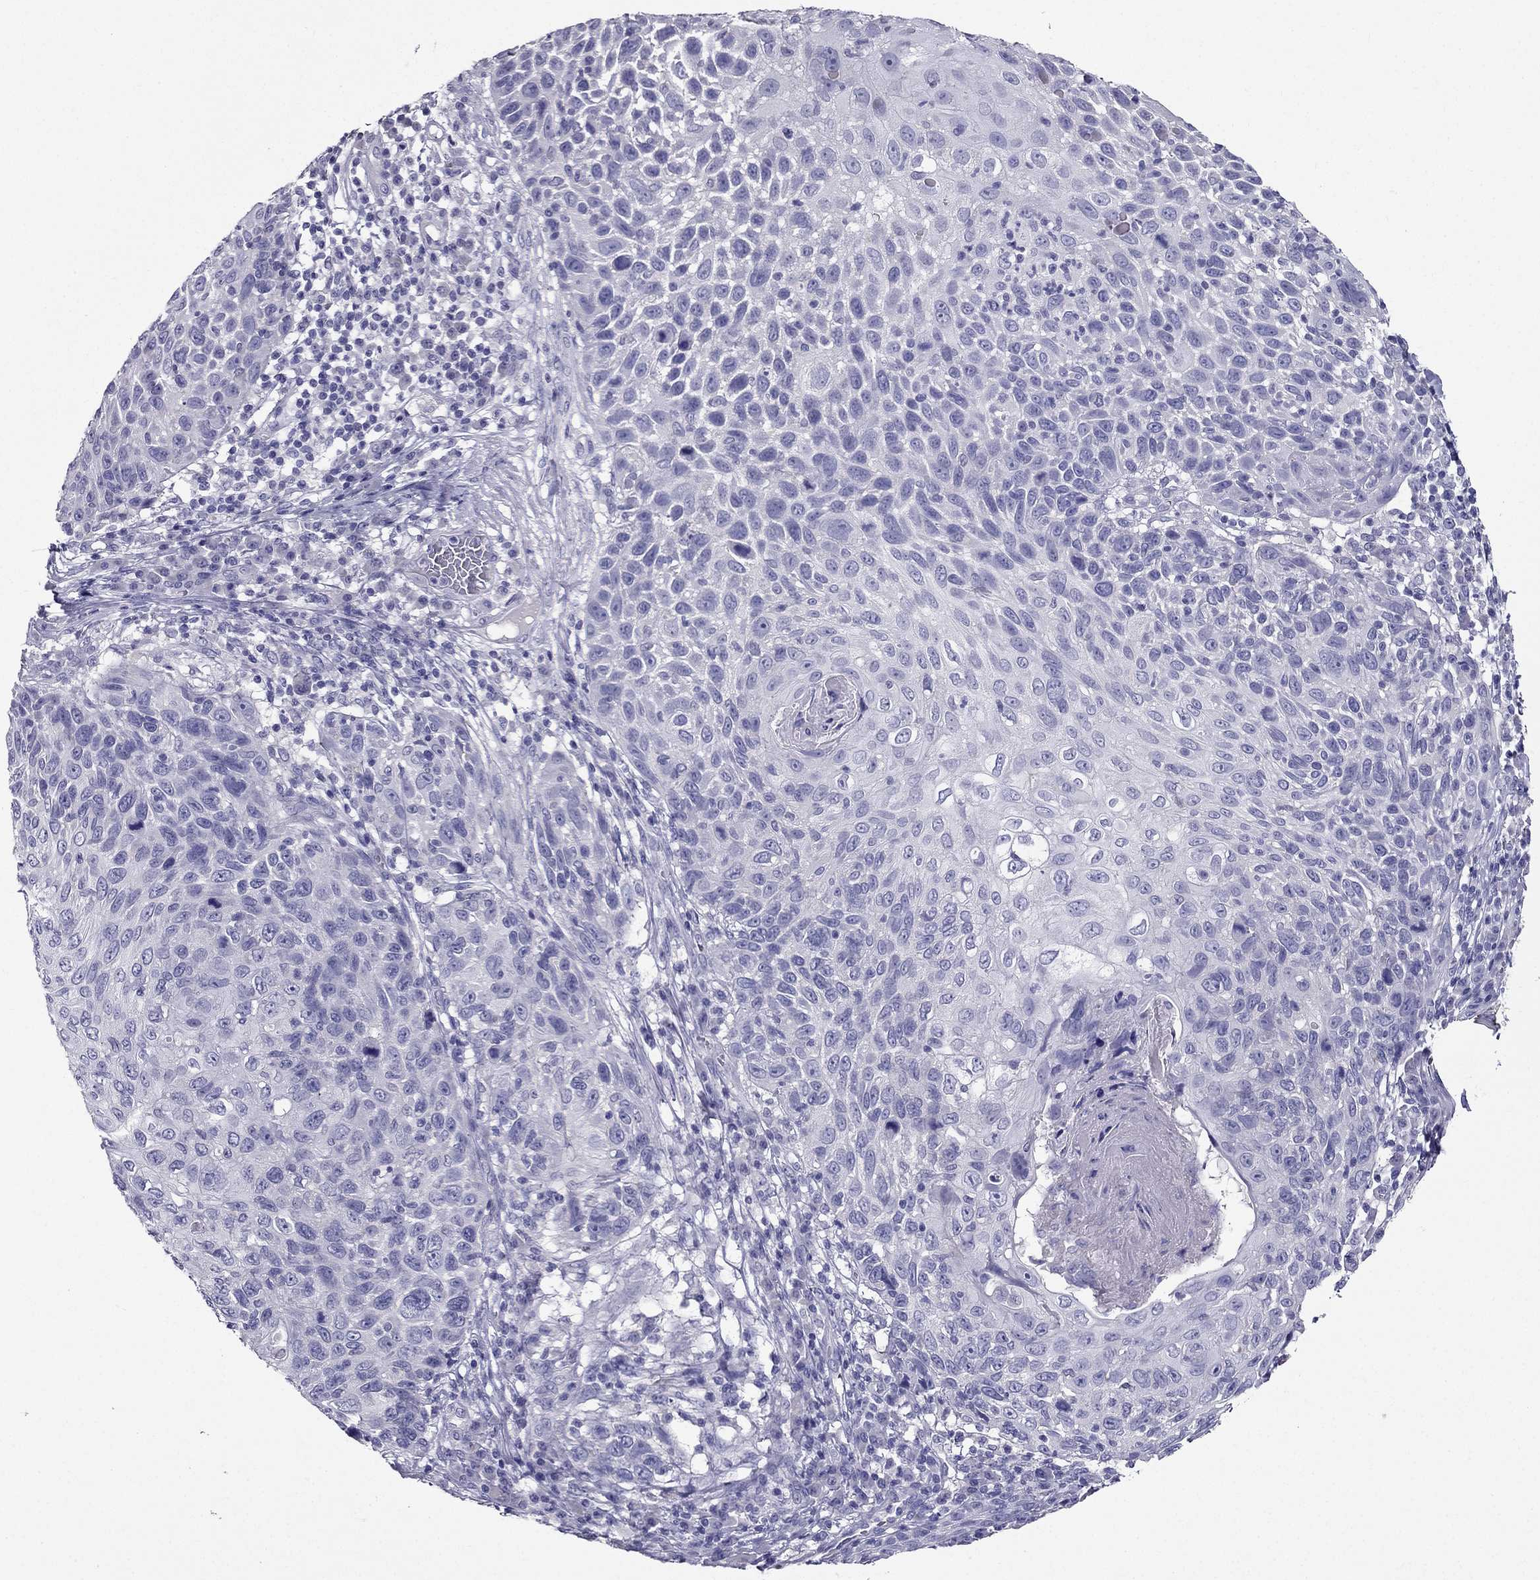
{"staining": {"intensity": "negative", "quantity": "none", "location": "none"}, "tissue": "skin cancer", "cell_type": "Tumor cells", "image_type": "cancer", "snomed": [{"axis": "morphology", "description": "Squamous cell carcinoma, NOS"}, {"axis": "topography", "description": "Skin"}], "caption": "Immunohistochemistry histopathology image of neoplastic tissue: skin cancer stained with DAB (3,3'-diaminobenzidine) displays no significant protein staining in tumor cells. (DAB (3,3'-diaminobenzidine) immunohistochemistry (IHC) visualized using brightfield microscopy, high magnification).", "gene": "ZNF541", "patient": {"sex": "male", "age": 92}}